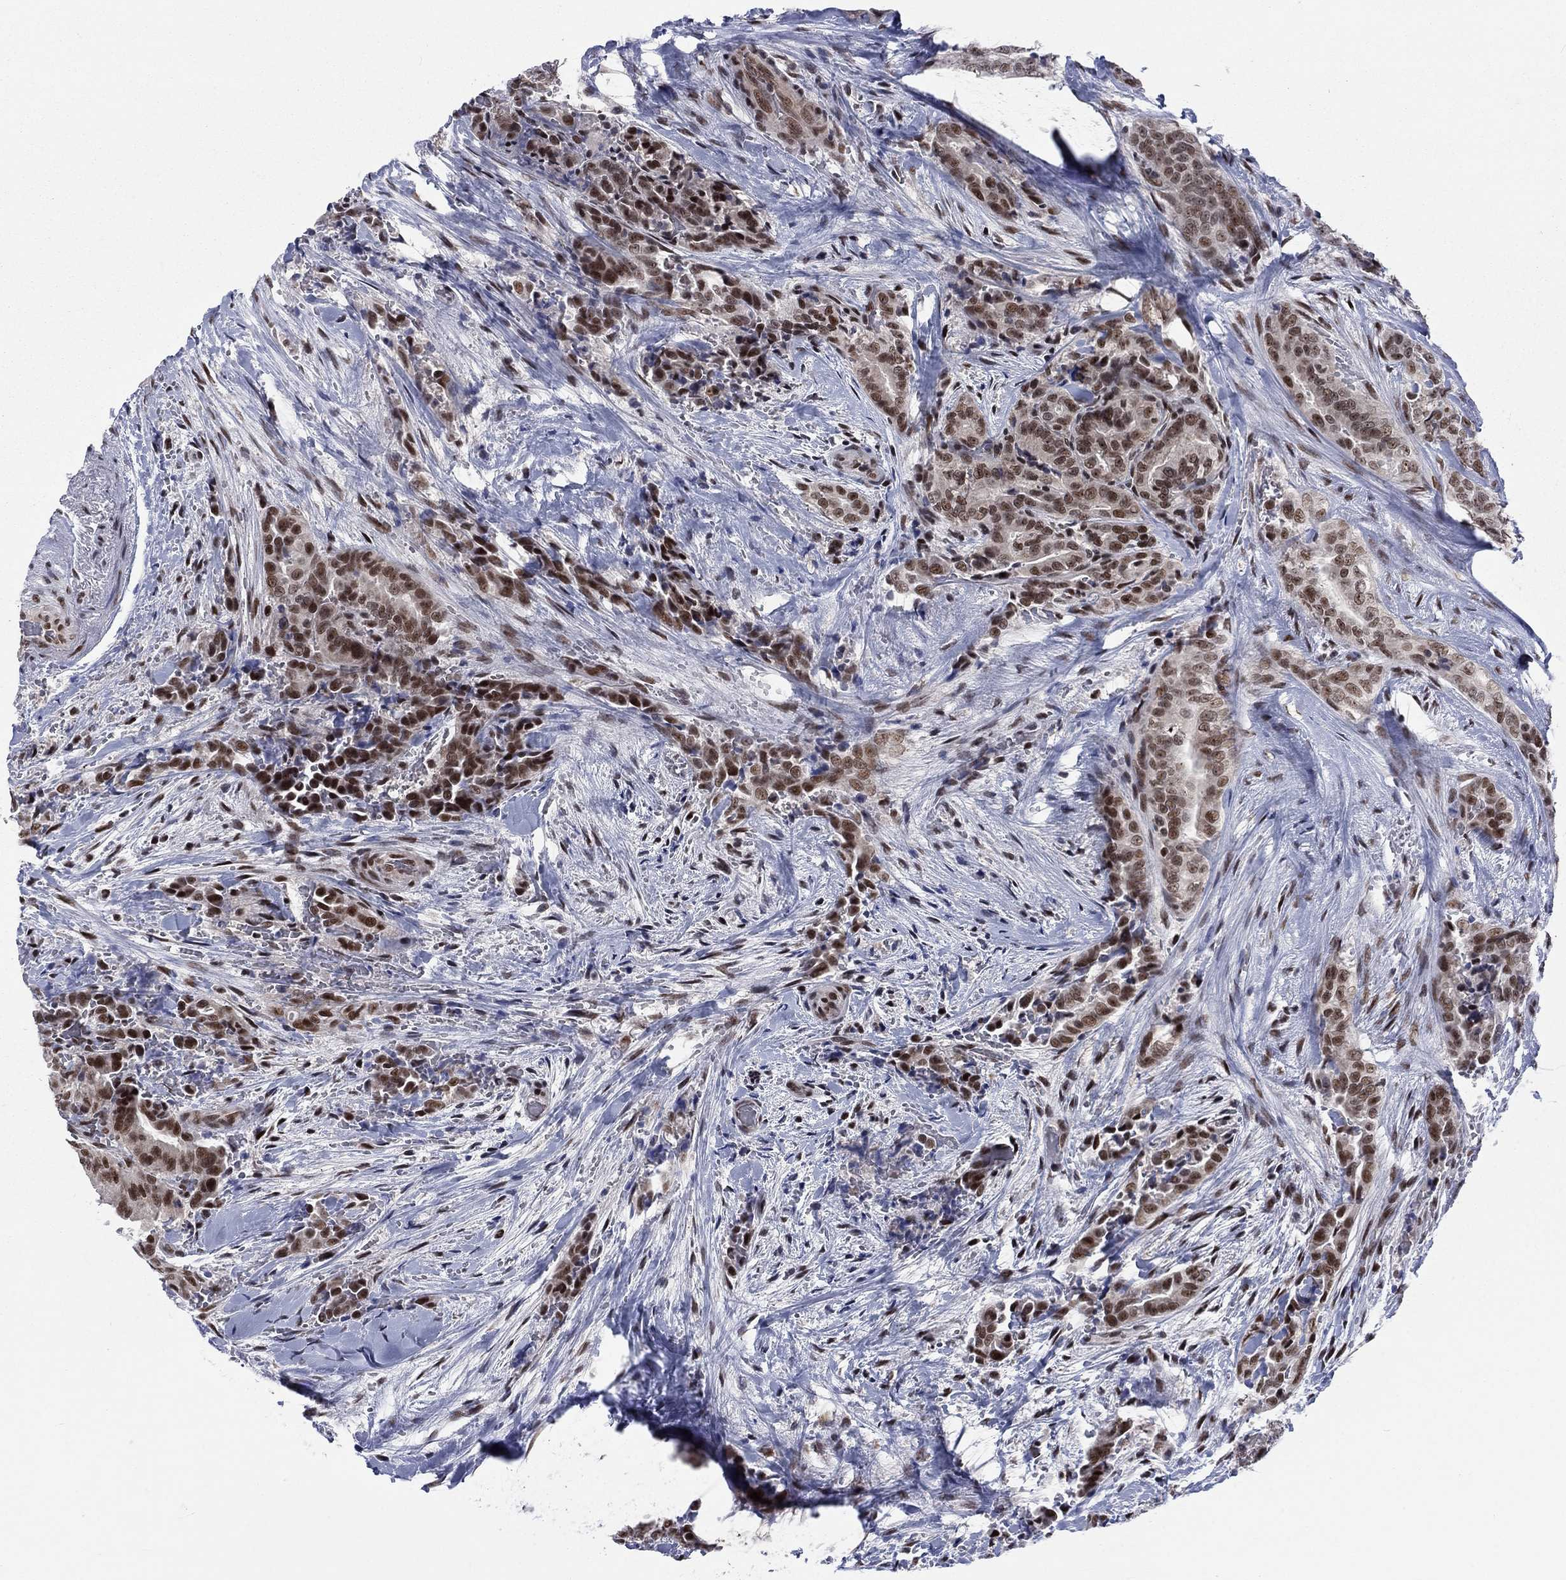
{"staining": {"intensity": "strong", "quantity": "<25%", "location": "nuclear"}, "tissue": "thyroid cancer", "cell_type": "Tumor cells", "image_type": "cancer", "snomed": [{"axis": "morphology", "description": "Papillary adenocarcinoma, NOS"}, {"axis": "topography", "description": "Thyroid gland"}], "caption": "Thyroid cancer (papillary adenocarcinoma) was stained to show a protein in brown. There is medium levels of strong nuclear staining in approximately <25% of tumor cells.", "gene": "FYTTD1", "patient": {"sex": "male", "age": 61}}